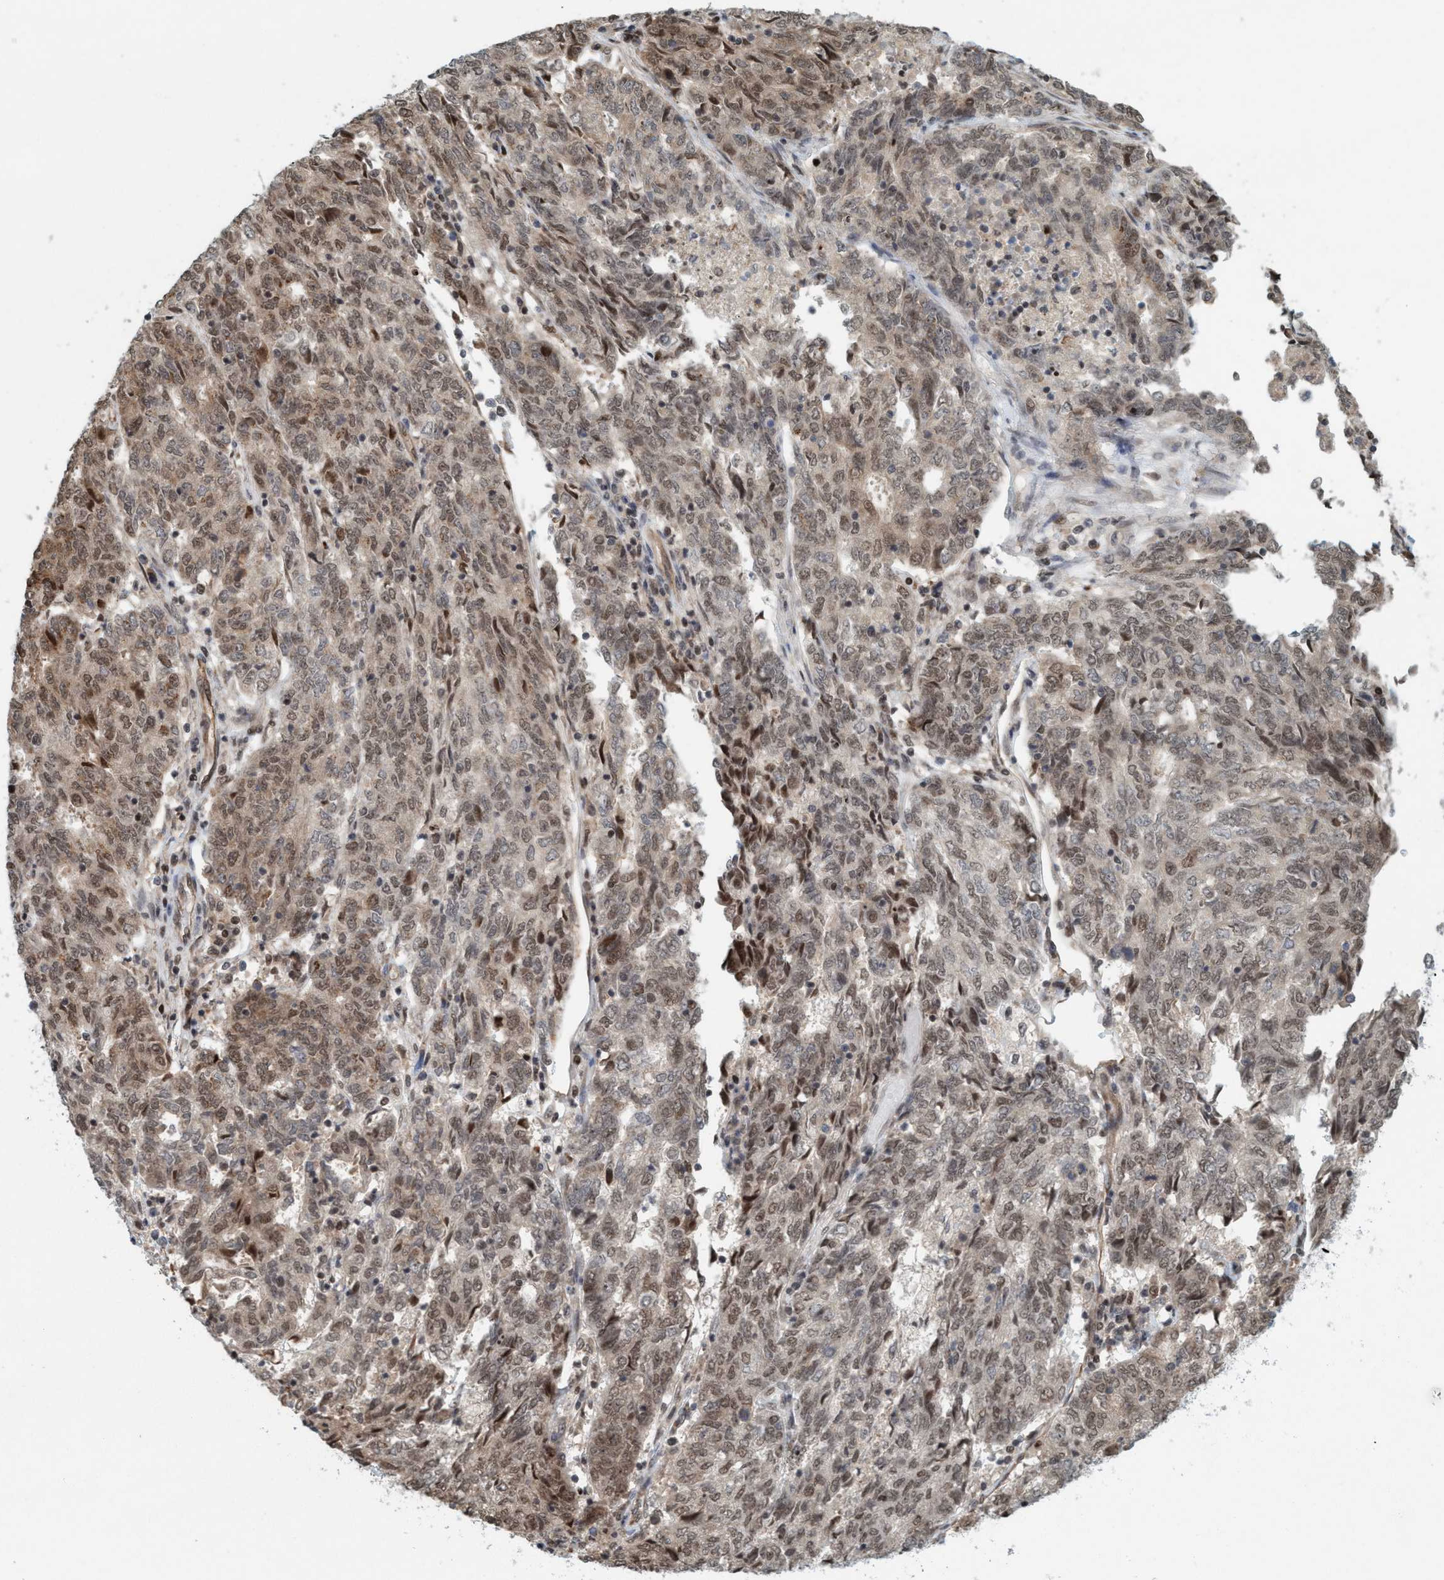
{"staining": {"intensity": "moderate", "quantity": "25%-75%", "location": "nuclear"}, "tissue": "endometrial cancer", "cell_type": "Tumor cells", "image_type": "cancer", "snomed": [{"axis": "morphology", "description": "Adenocarcinoma, NOS"}, {"axis": "topography", "description": "Endometrium"}], "caption": "Protein expression by immunohistochemistry demonstrates moderate nuclear expression in about 25%-75% of tumor cells in adenocarcinoma (endometrial).", "gene": "SMCR8", "patient": {"sex": "female", "age": 80}}